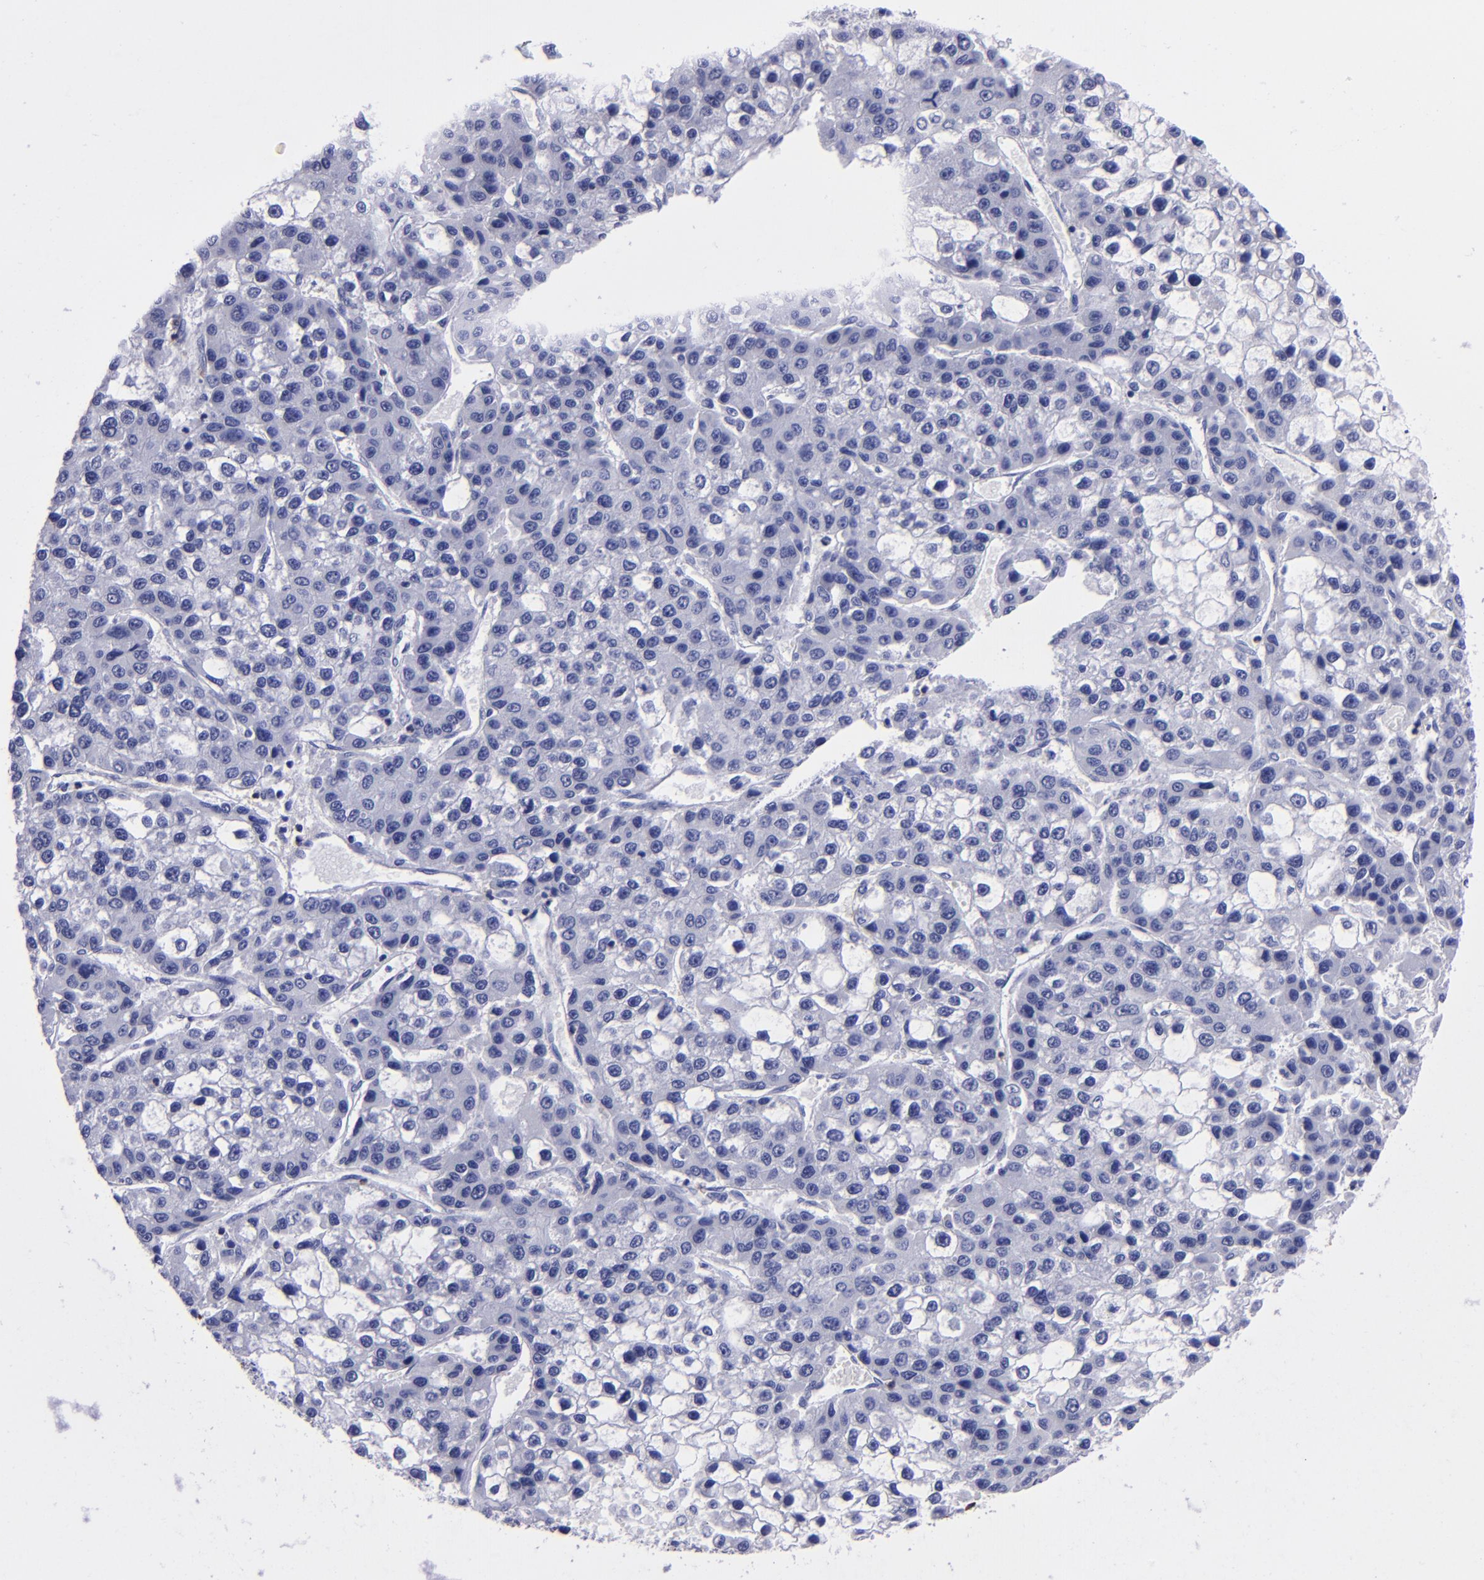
{"staining": {"intensity": "negative", "quantity": "none", "location": "none"}, "tissue": "liver cancer", "cell_type": "Tumor cells", "image_type": "cancer", "snomed": [{"axis": "morphology", "description": "Carcinoma, Hepatocellular, NOS"}, {"axis": "topography", "description": "Liver"}], "caption": "This is a histopathology image of immunohistochemistry staining of hepatocellular carcinoma (liver), which shows no expression in tumor cells. (DAB (3,3'-diaminobenzidine) immunohistochemistry, high magnification).", "gene": "CD38", "patient": {"sex": "female", "age": 66}}